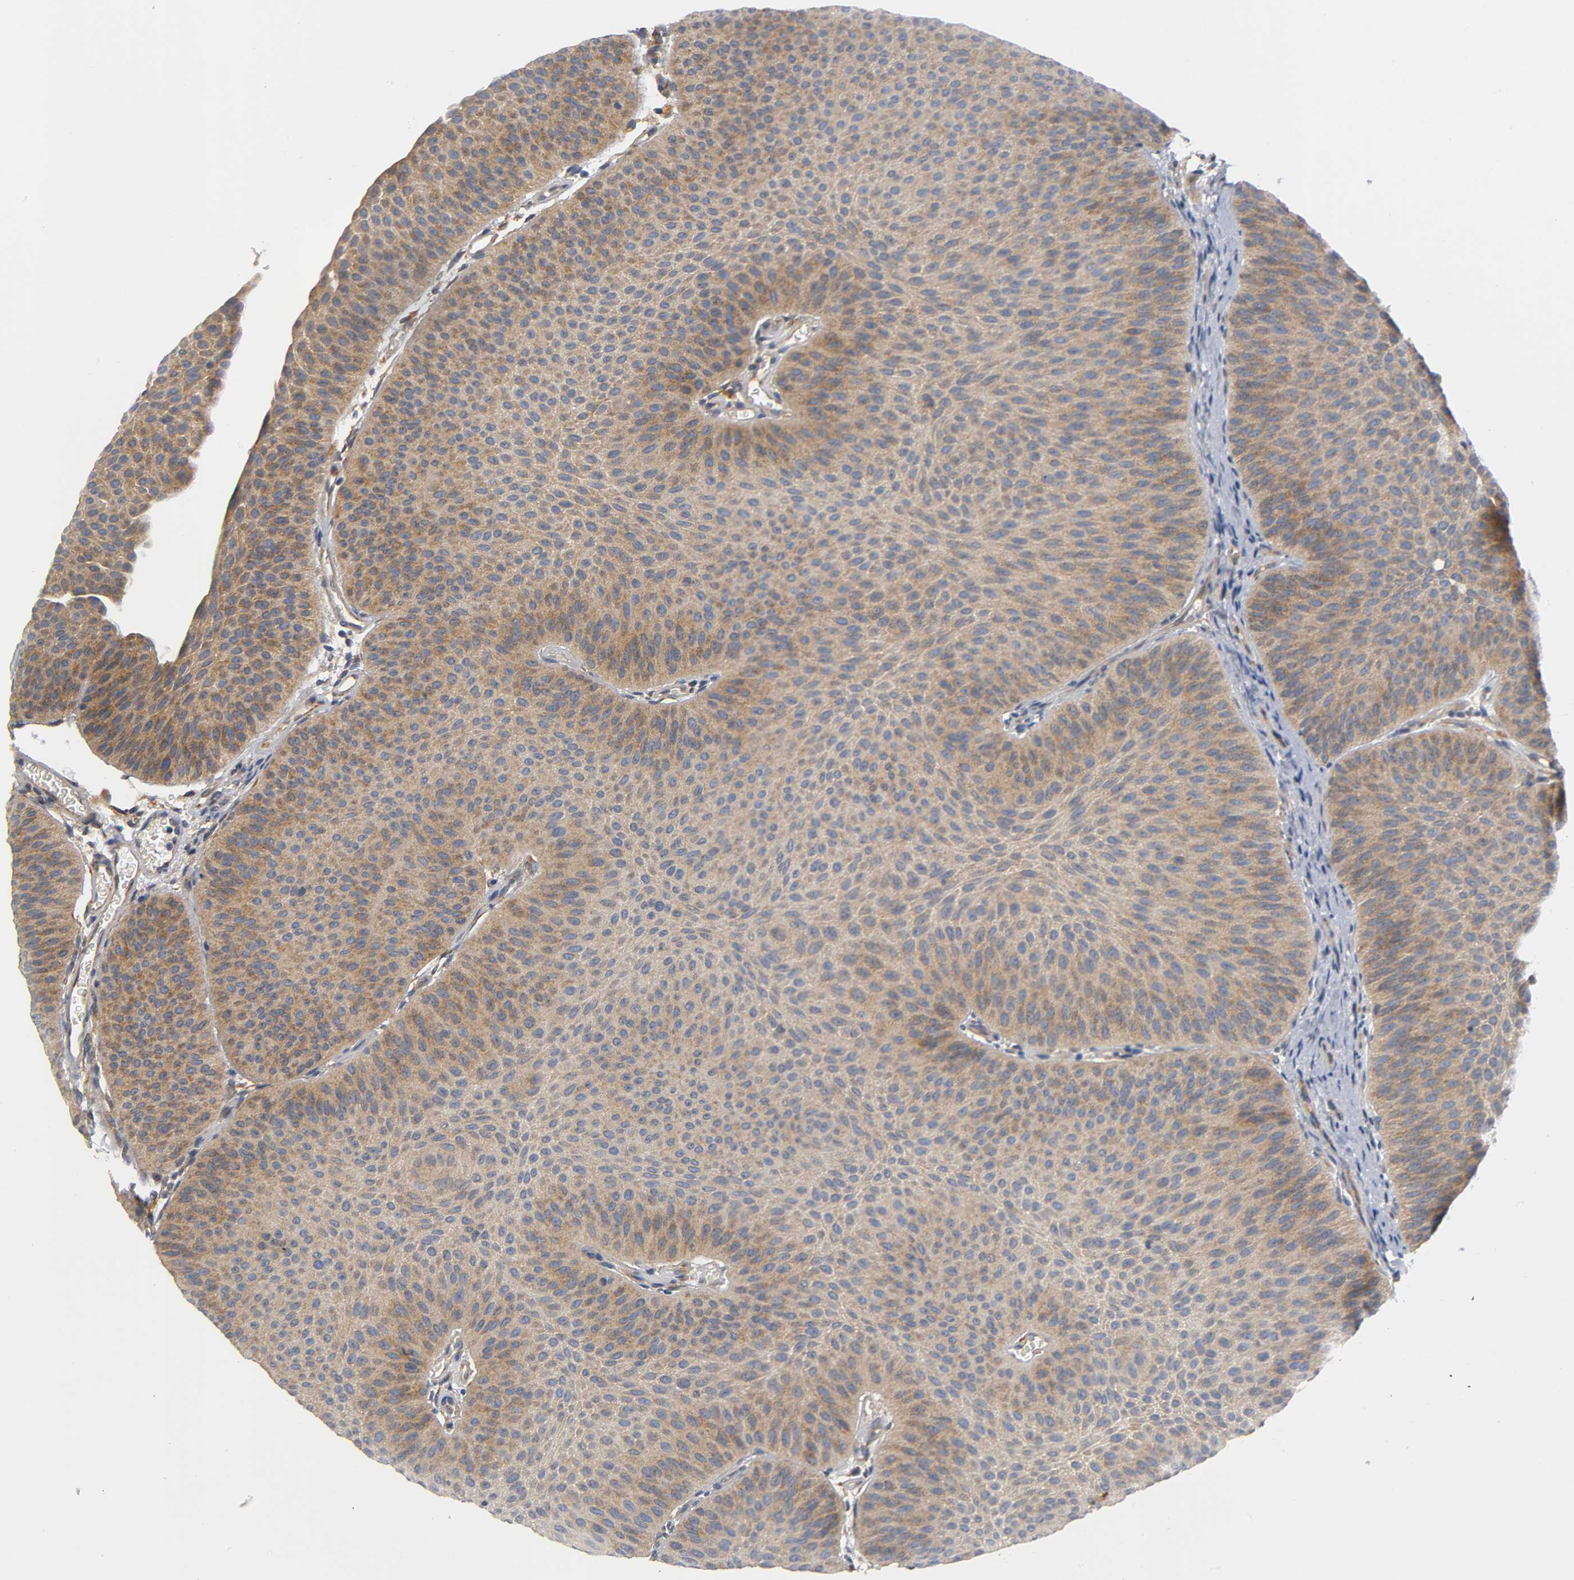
{"staining": {"intensity": "moderate", "quantity": ">75%", "location": "cytoplasmic/membranous"}, "tissue": "urothelial cancer", "cell_type": "Tumor cells", "image_type": "cancer", "snomed": [{"axis": "morphology", "description": "Urothelial carcinoma, Low grade"}, {"axis": "topography", "description": "Urinary bladder"}], "caption": "Protein staining displays moderate cytoplasmic/membranous expression in about >75% of tumor cells in low-grade urothelial carcinoma.", "gene": "HDAC6", "patient": {"sex": "female", "age": 60}}